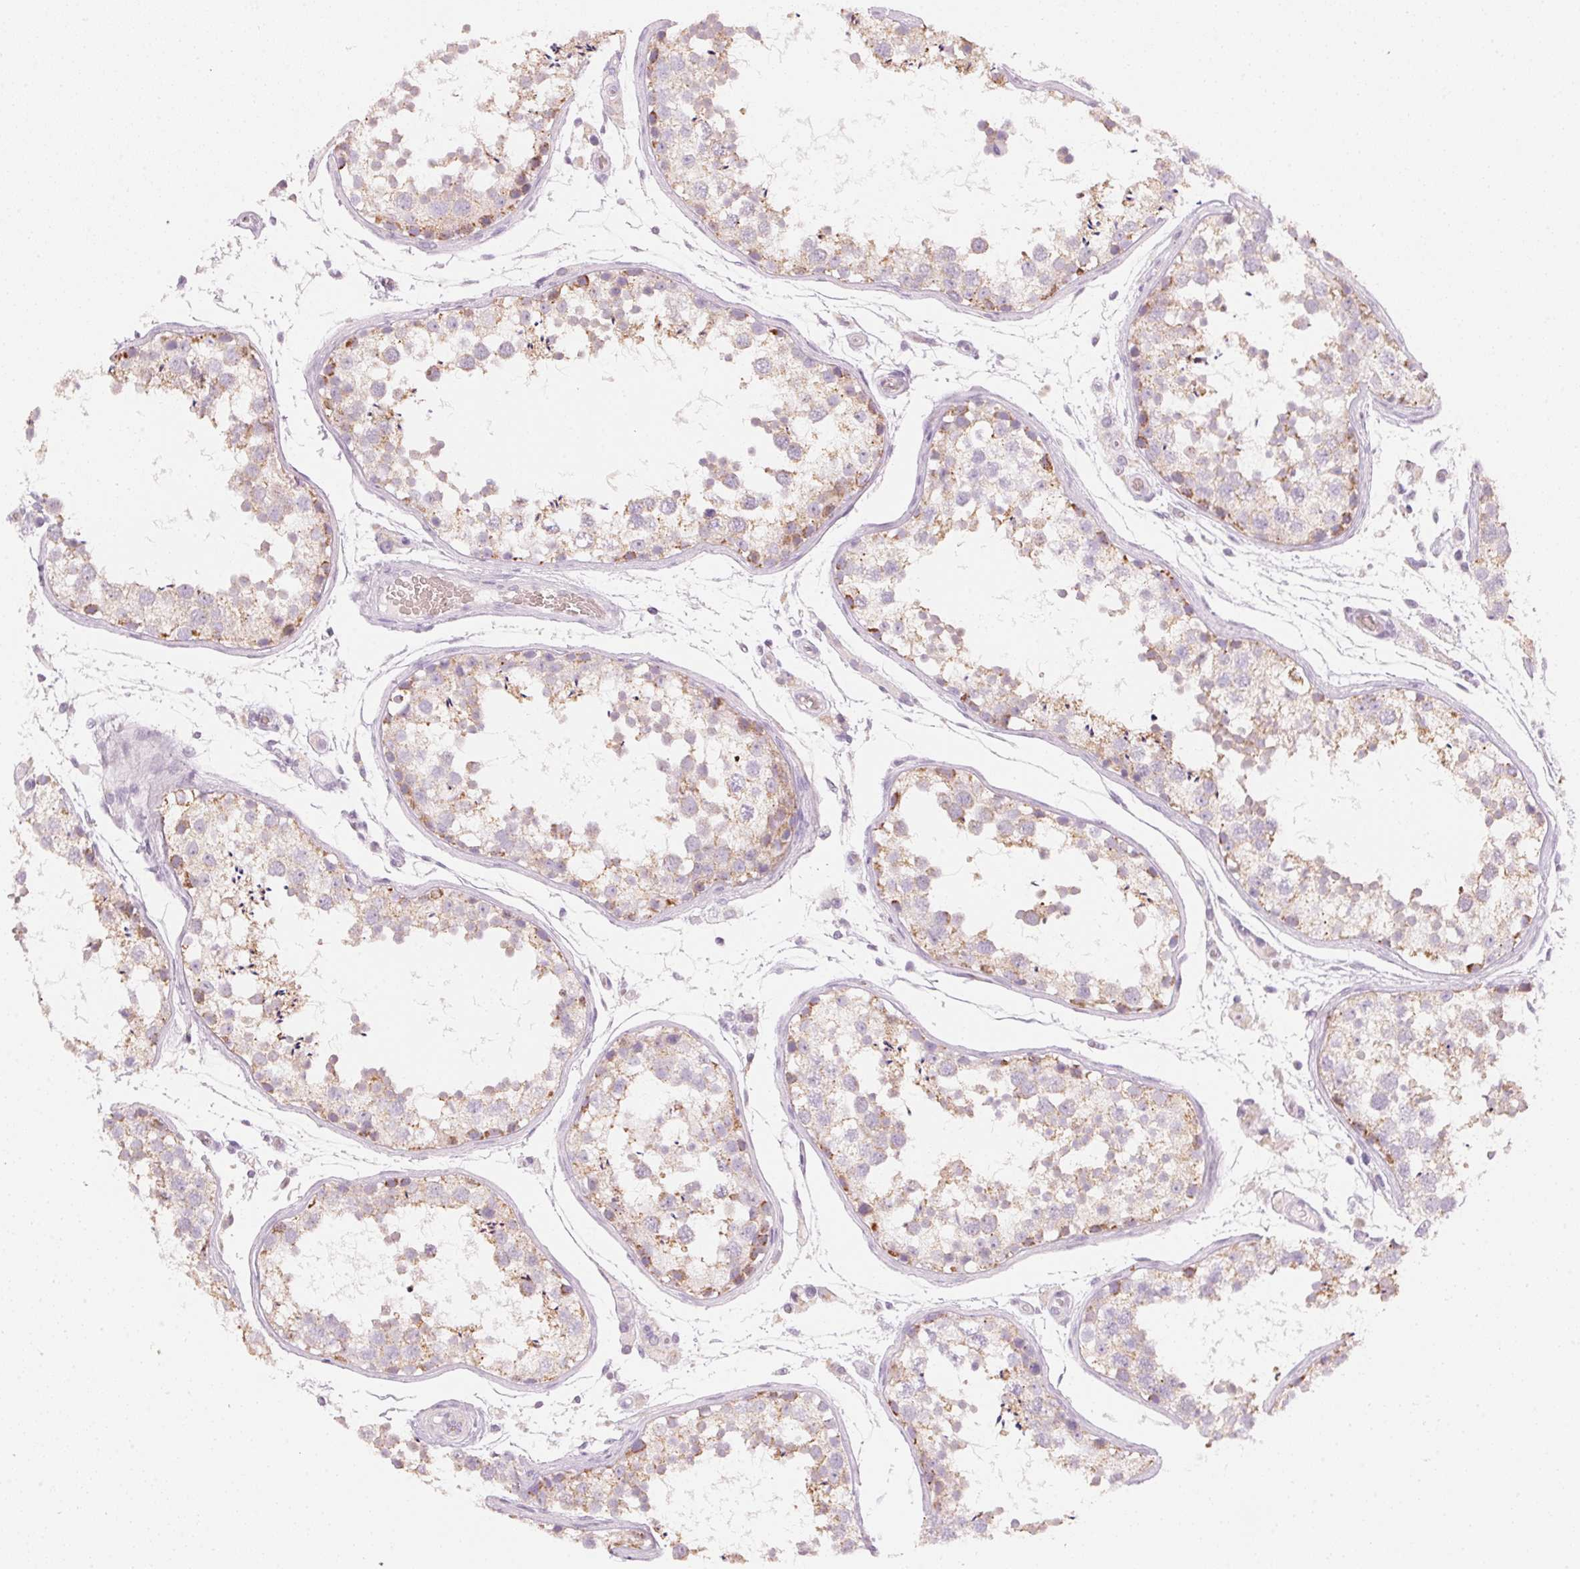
{"staining": {"intensity": "moderate", "quantity": "<25%", "location": "cytoplasmic/membranous"}, "tissue": "testis", "cell_type": "Cells in seminiferous ducts", "image_type": "normal", "snomed": [{"axis": "morphology", "description": "Normal tissue, NOS"}, {"axis": "topography", "description": "Testis"}], "caption": "Immunohistochemistry micrograph of normal testis: testis stained using immunohistochemistry (IHC) reveals low levels of moderate protein expression localized specifically in the cytoplasmic/membranous of cells in seminiferous ducts, appearing as a cytoplasmic/membranous brown color.", "gene": "HOXB13", "patient": {"sex": "male", "age": 29}}